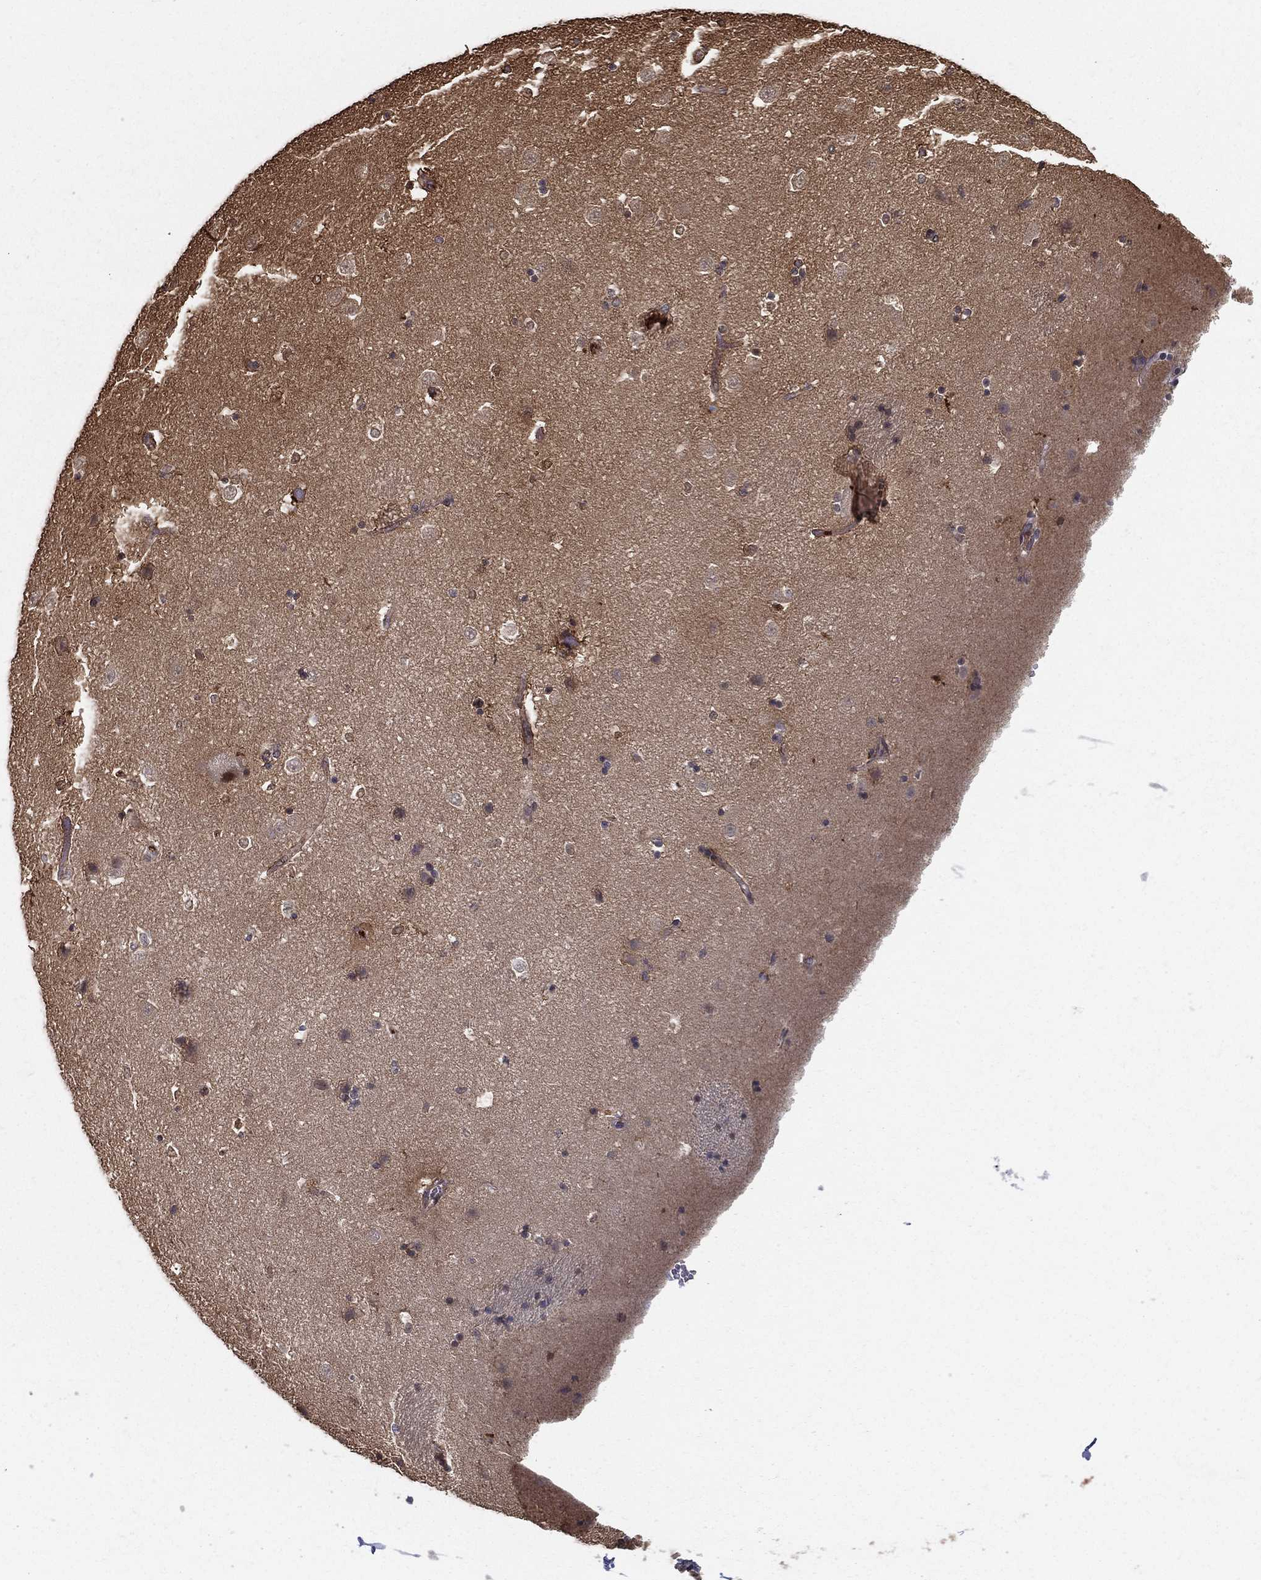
{"staining": {"intensity": "moderate", "quantity": "<25%", "location": "nuclear"}, "tissue": "caudate", "cell_type": "Glial cells", "image_type": "normal", "snomed": [{"axis": "morphology", "description": "Normal tissue, NOS"}, {"axis": "topography", "description": "Lateral ventricle wall"}], "caption": "This image exhibits unremarkable caudate stained with immunohistochemistry (IHC) to label a protein in brown. The nuclear of glial cells show moderate positivity for the protein. Nuclei are counter-stained blue.", "gene": "SLC6A6", "patient": {"sex": "male", "age": 51}}